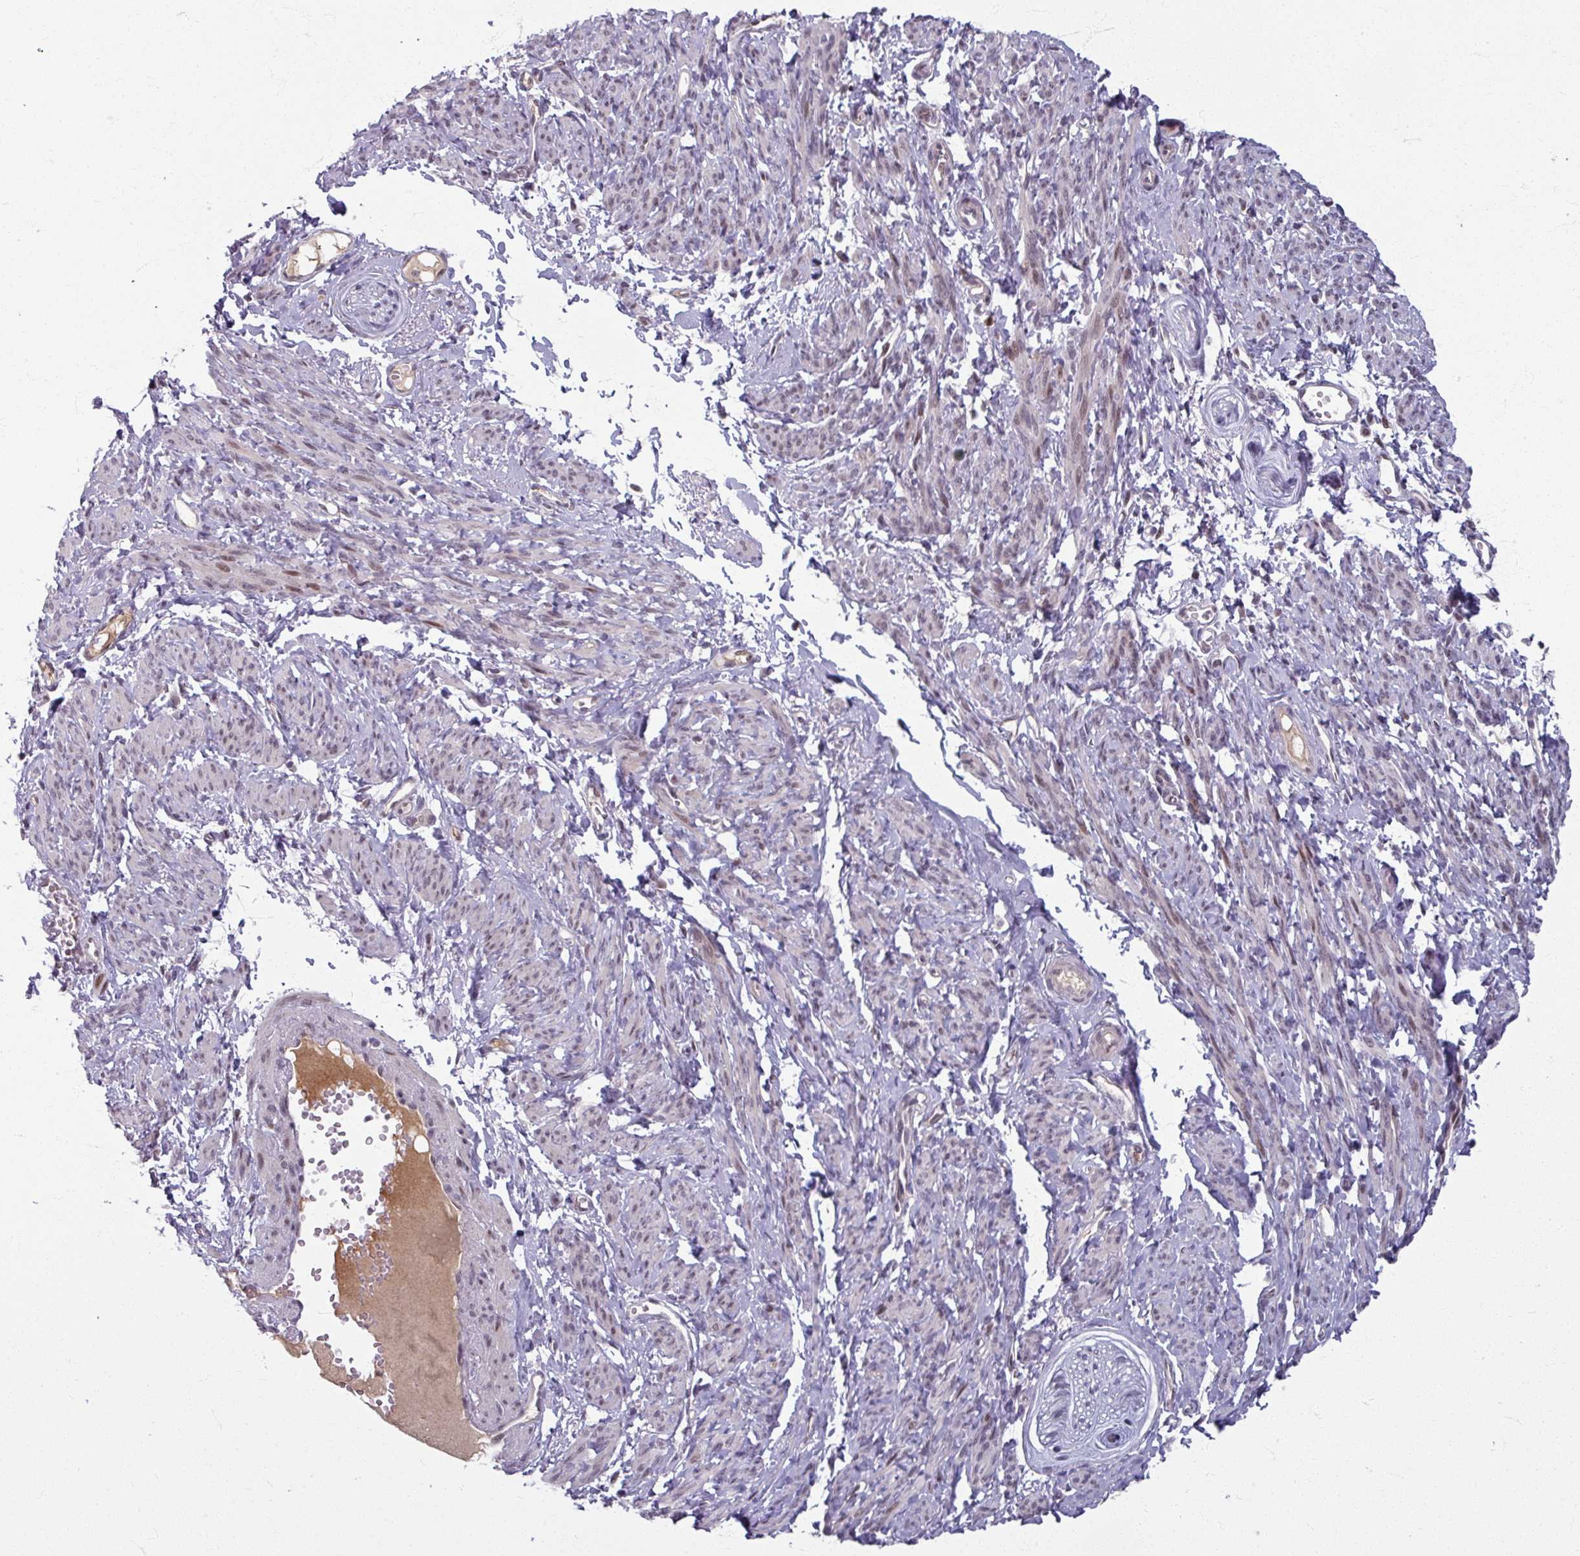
{"staining": {"intensity": "weak", "quantity": "25%-75%", "location": "nuclear"}, "tissue": "smooth muscle", "cell_type": "Smooth muscle cells", "image_type": "normal", "snomed": [{"axis": "morphology", "description": "Normal tissue, NOS"}, {"axis": "topography", "description": "Smooth muscle"}], "caption": "Smooth muscle cells display weak nuclear staining in approximately 25%-75% of cells in benign smooth muscle. (DAB (3,3'-diaminobenzidine) IHC with brightfield microscopy, high magnification).", "gene": "KLC3", "patient": {"sex": "female", "age": 65}}